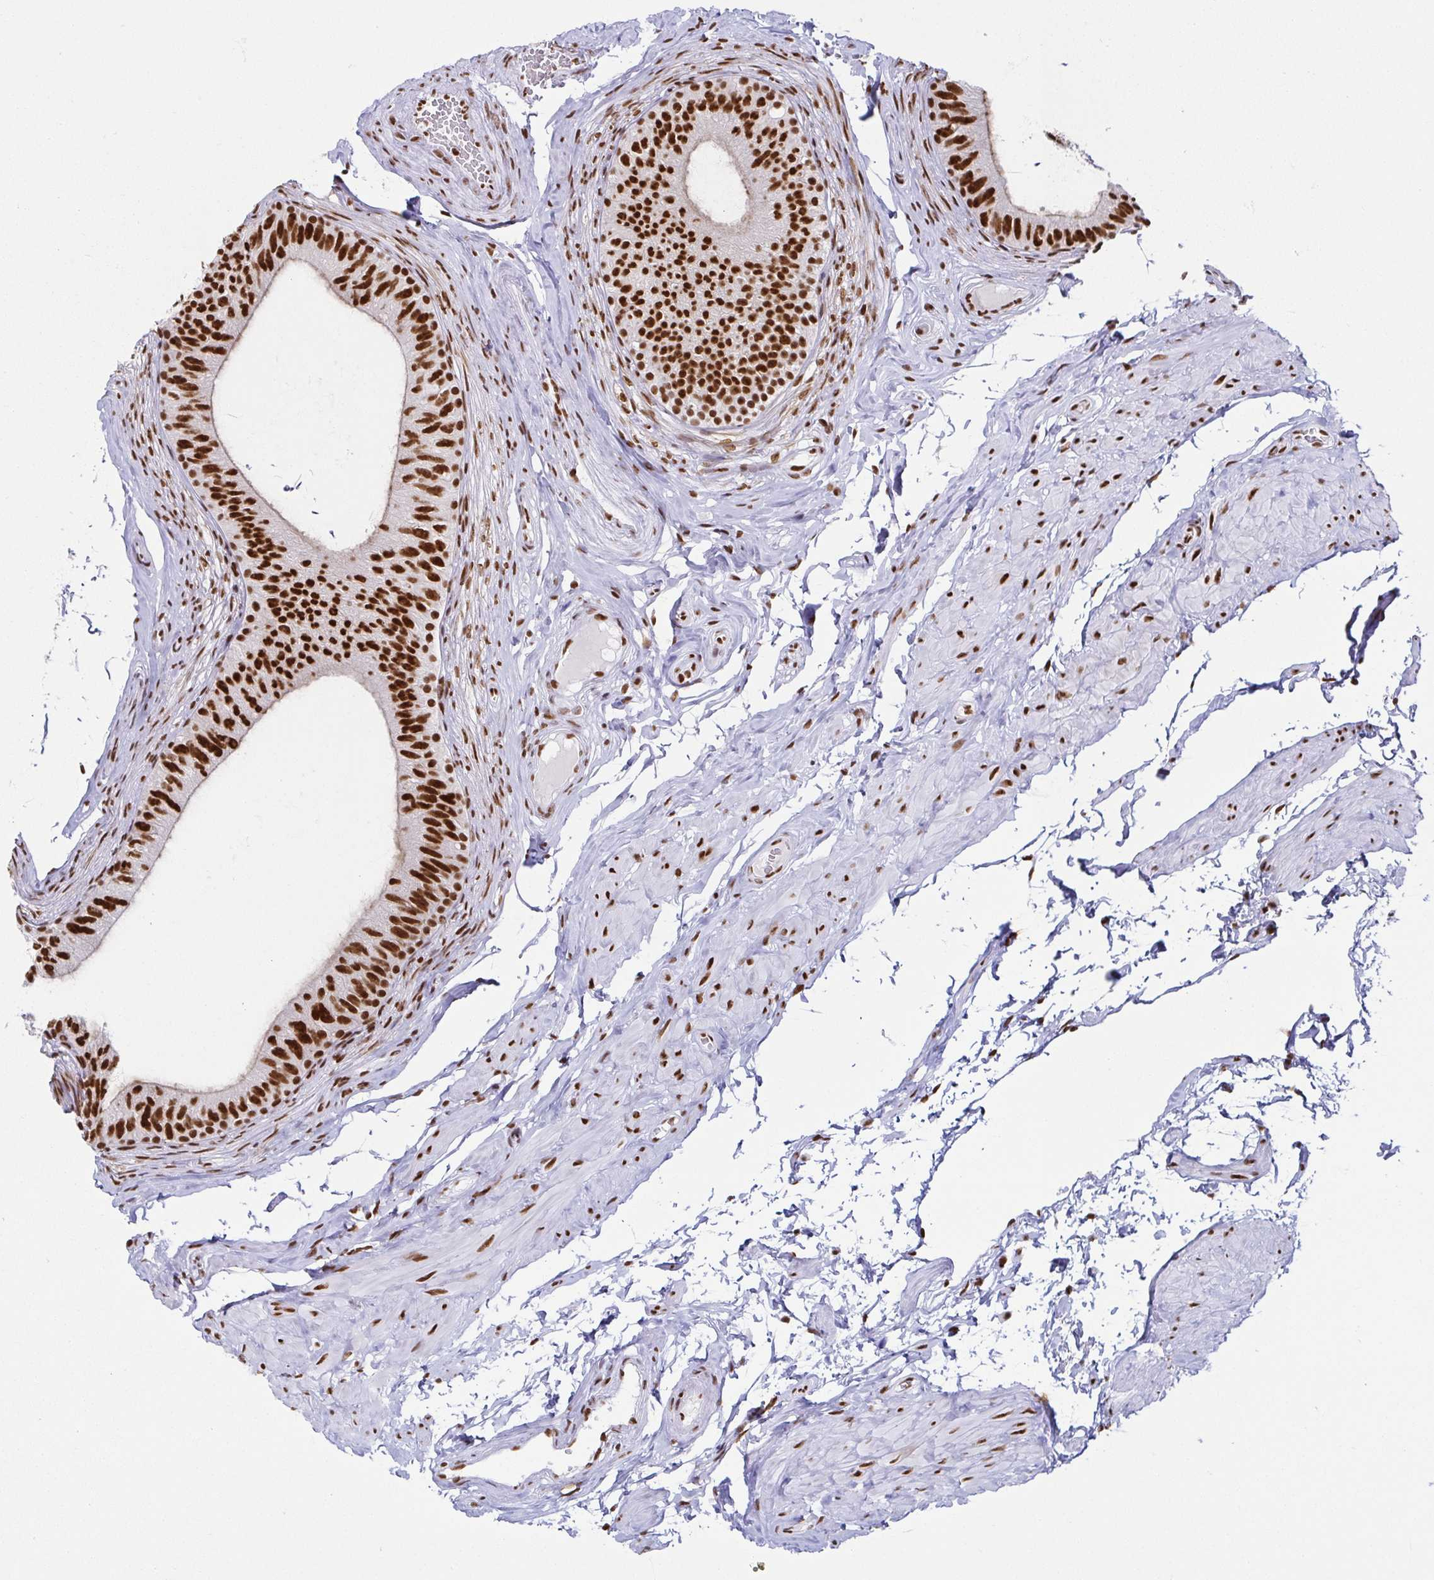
{"staining": {"intensity": "strong", "quantity": ">75%", "location": "nuclear"}, "tissue": "epididymis", "cell_type": "Glandular cells", "image_type": "normal", "snomed": [{"axis": "morphology", "description": "Normal tissue, NOS"}, {"axis": "topography", "description": "Epididymis, spermatic cord, NOS"}, {"axis": "topography", "description": "Epididymis"}, {"axis": "topography", "description": "Peripheral nerve tissue"}], "caption": "Strong nuclear staining for a protein is present in about >75% of glandular cells of normal epididymis using immunohistochemistry.", "gene": "EWSR1", "patient": {"sex": "male", "age": 29}}